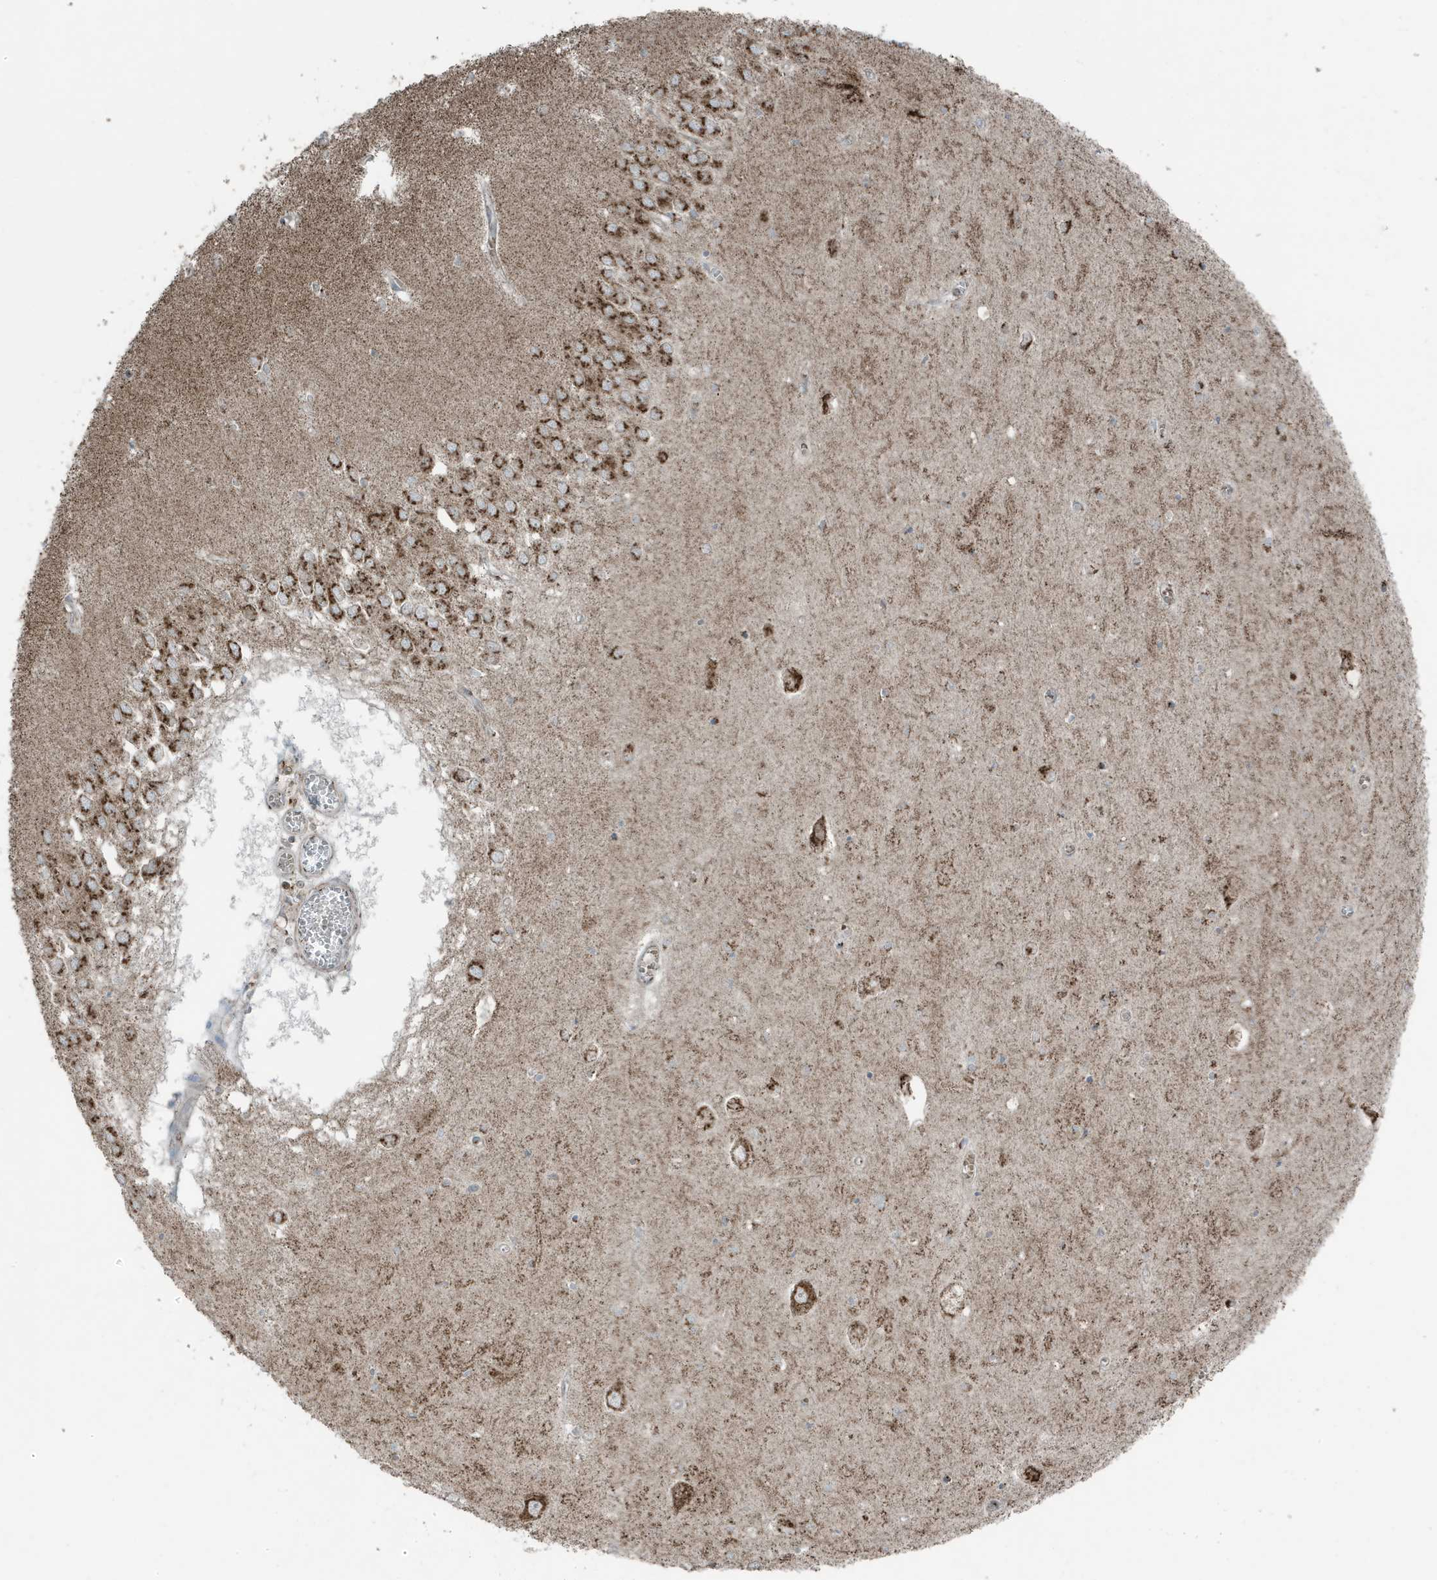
{"staining": {"intensity": "moderate", "quantity": "25%-75%", "location": "cytoplasmic/membranous"}, "tissue": "hippocampus", "cell_type": "Glial cells", "image_type": "normal", "snomed": [{"axis": "morphology", "description": "Normal tissue, NOS"}, {"axis": "topography", "description": "Hippocampus"}], "caption": "Immunohistochemistry (IHC) image of normal hippocampus: human hippocampus stained using immunohistochemistry (IHC) exhibits medium levels of moderate protein expression localized specifically in the cytoplasmic/membranous of glial cells, appearing as a cytoplasmic/membranous brown color.", "gene": "GOLGA4", "patient": {"sex": "male", "age": 70}}